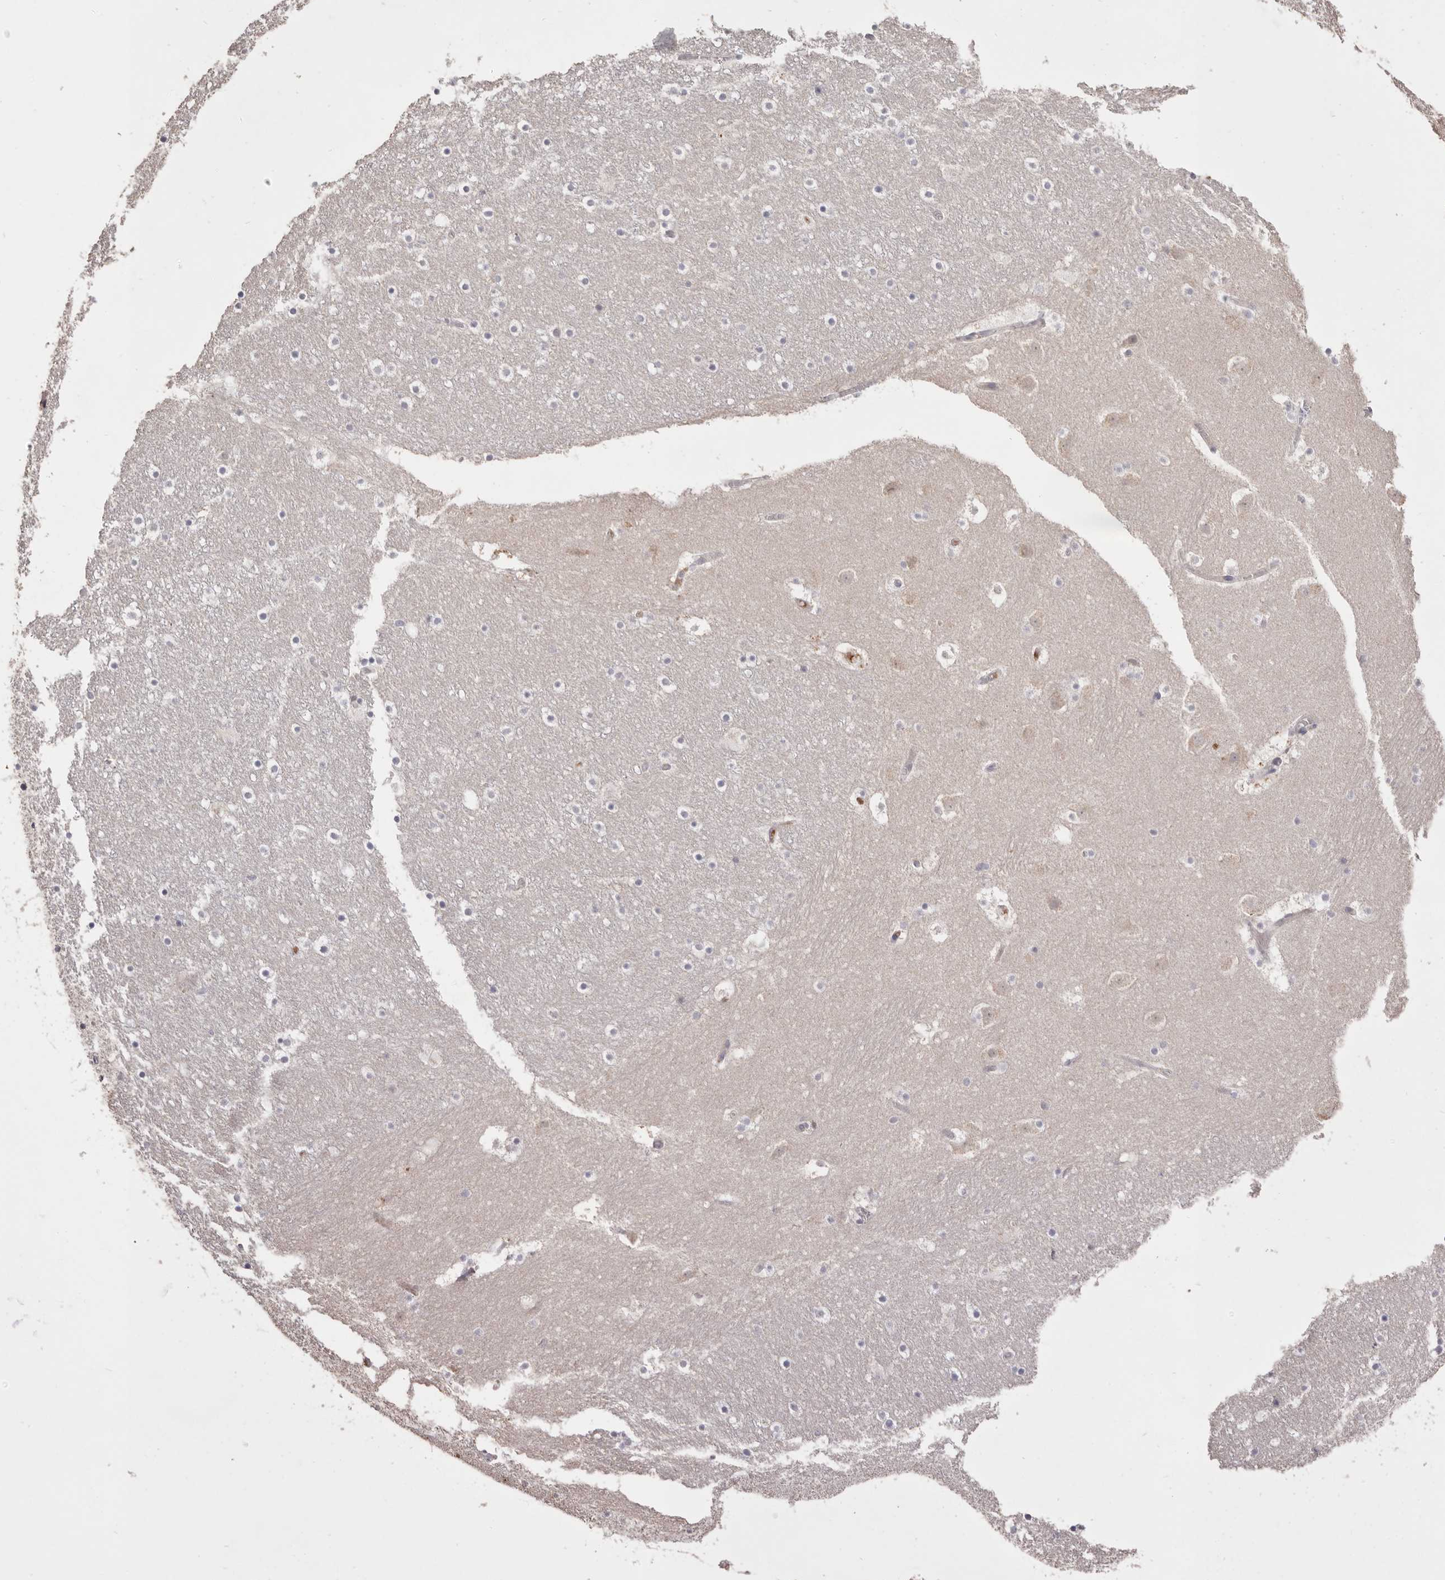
{"staining": {"intensity": "negative", "quantity": "none", "location": "none"}, "tissue": "caudate", "cell_type": "Glial cells", "image_type": "normal", "snomed": [{"axis": "morphology", "description": "Normal tissue, NOS"}, {"axis": "topography", "description": "Lateral ventricle wall"}], "caption": "High magnification brightfield microscopy of normal caudate stained with DAB (3,3'-diaminobenzidine) (brown) and counterstained with hematoxylin (blue): glial cells show no significant positivity. (Immunohistochemistry (ihc), brightfield microscopy, high magnification).", "gene": "HCAR2", "patient": {"sex": "male", "age": 45}}